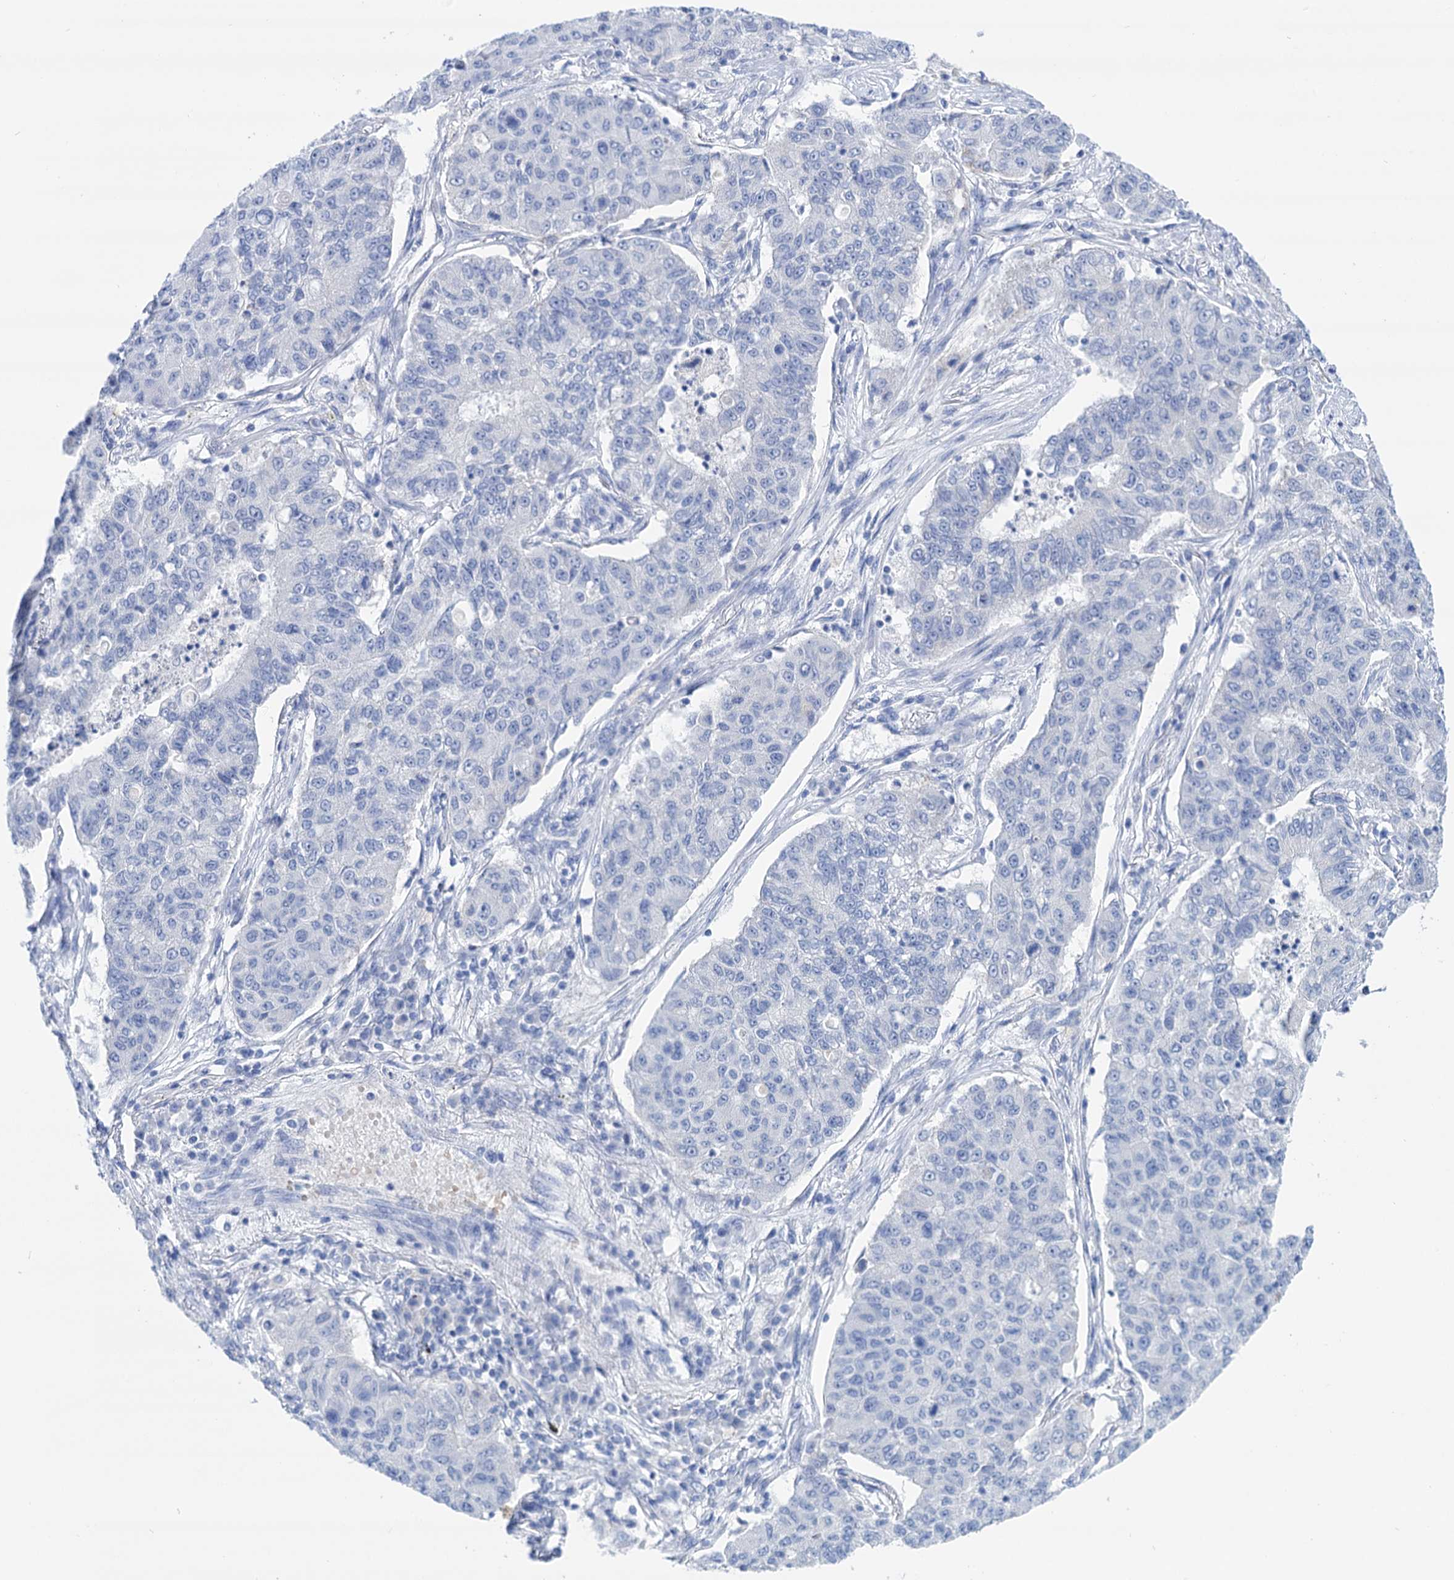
{"staining": {"intensity": "negative", "quantity": "none", "location": "none"}, "tissue": "lung cancer", "cell_type": "Tumor cells", "image_type": "cancer", "snomed": [{"axis": "morphology", "description": "Squamous cell carcinoma, NOS"}, {"axis": "topography", "description": "Lung"}], "caption": "High power microscopy photomicrograph of an immunohistochemistry (IHC) image of lung cancer (squamous cell carcinoma), revealing no significant positivity in tumor cells. The staining was performed using DAB to visualize the protein expression in brown, while the nuclei were stained in blue with hematoxylin (Magnification: 20x).", "gene": "YARS2", "patient": {"sex": "male", "age": 74}}